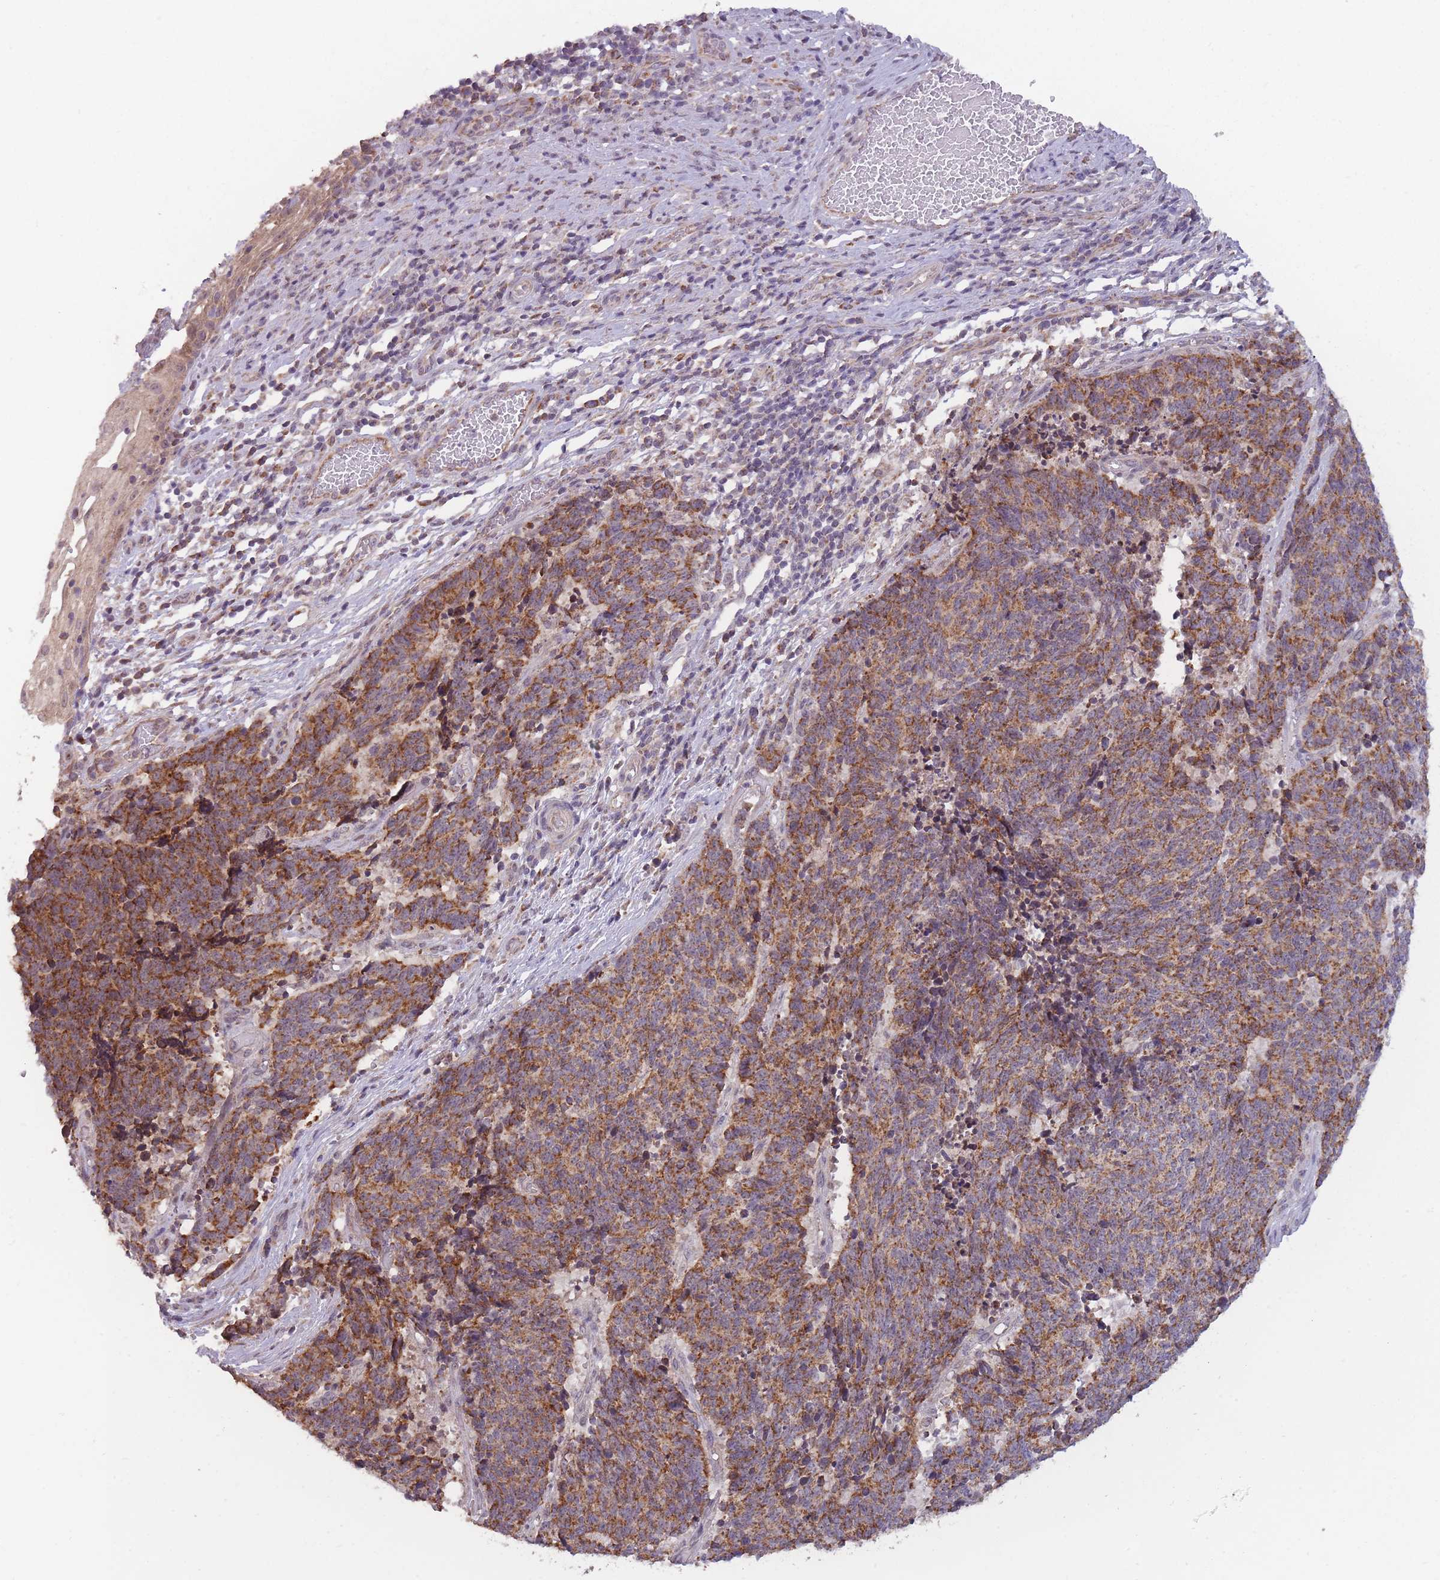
{"staining": {"intensity": "moderate", "quantity": ">75%", "location": "cytoplasmic/membranous"}, "tissue": "cervical cancer", "cell_type": "Tumor cells", "image_type": "cancer", "snomed": [{"axis": "morphology", "description": "Squamous cell carcinoma, NOS"}, {"axis": "topography", "description": "Cervix"}], "caption": "Tumor cells reveal medium levels of moderate cytoplasmic/membranous expression in approximately >75% of cells in human cervical cancer.", "gene": "MRPS18C", "patient": {"sex": "female", "age": 29}}